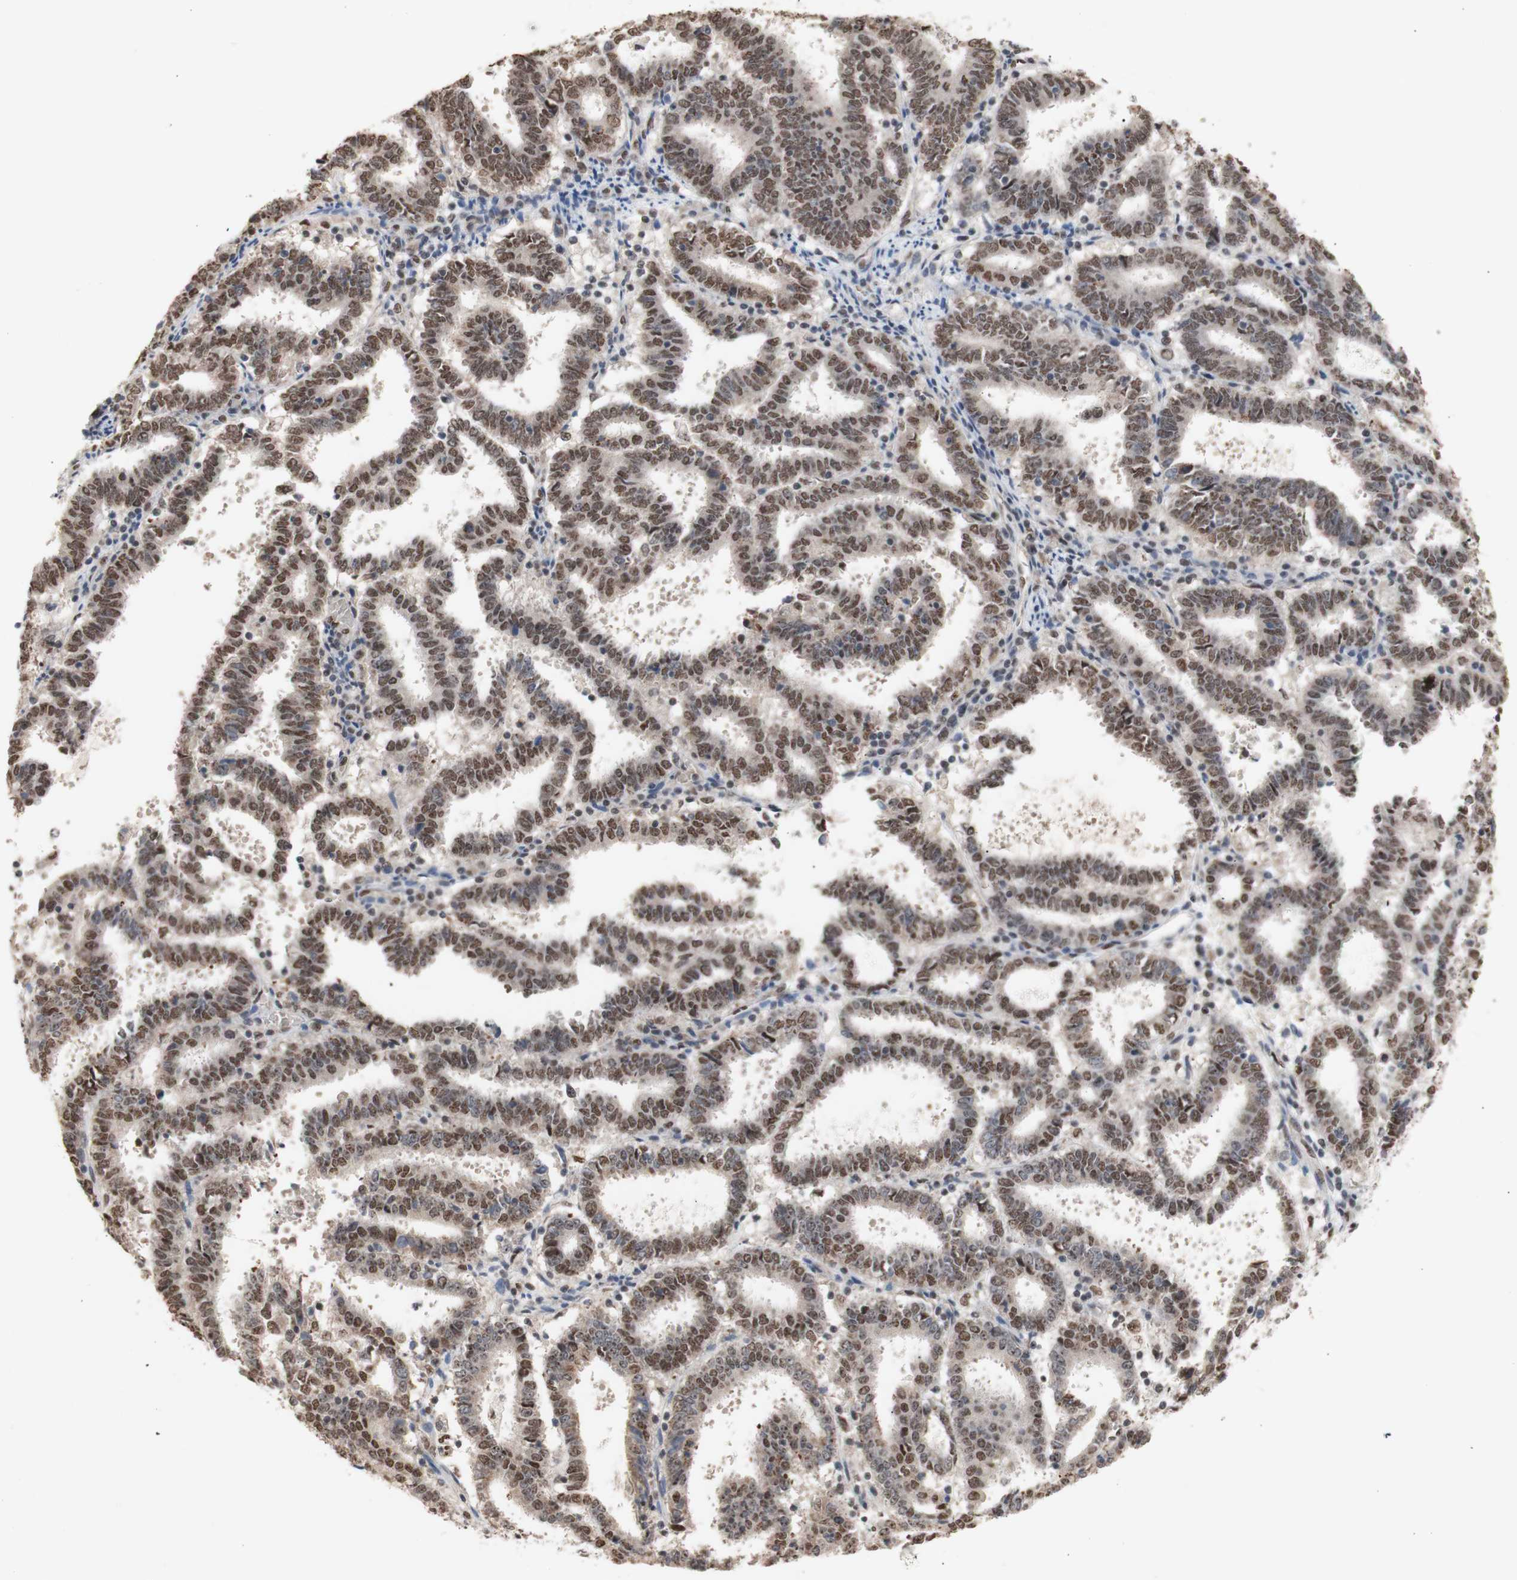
{"staining": {"intensity": "weak", "quantity": ">75%", "location": "nuclear"}, "tissue": "endometrial cancer", "cell_type": "Tumor cells", "image_type": "cancer", "snomed": [{"axis": "morphology", "description": "Adenocarcinoma, NOS"}, {"axis": "topography", "description": "Uterus"}], "caption": "Weak nuclear expression is seen in about >75% of tumor cells in endometrial cancer. (DAB IHC with brightfield microscopy, high magnification).", "gene": "SFPQ", "patient": {"sex": "female", "age": 83}}